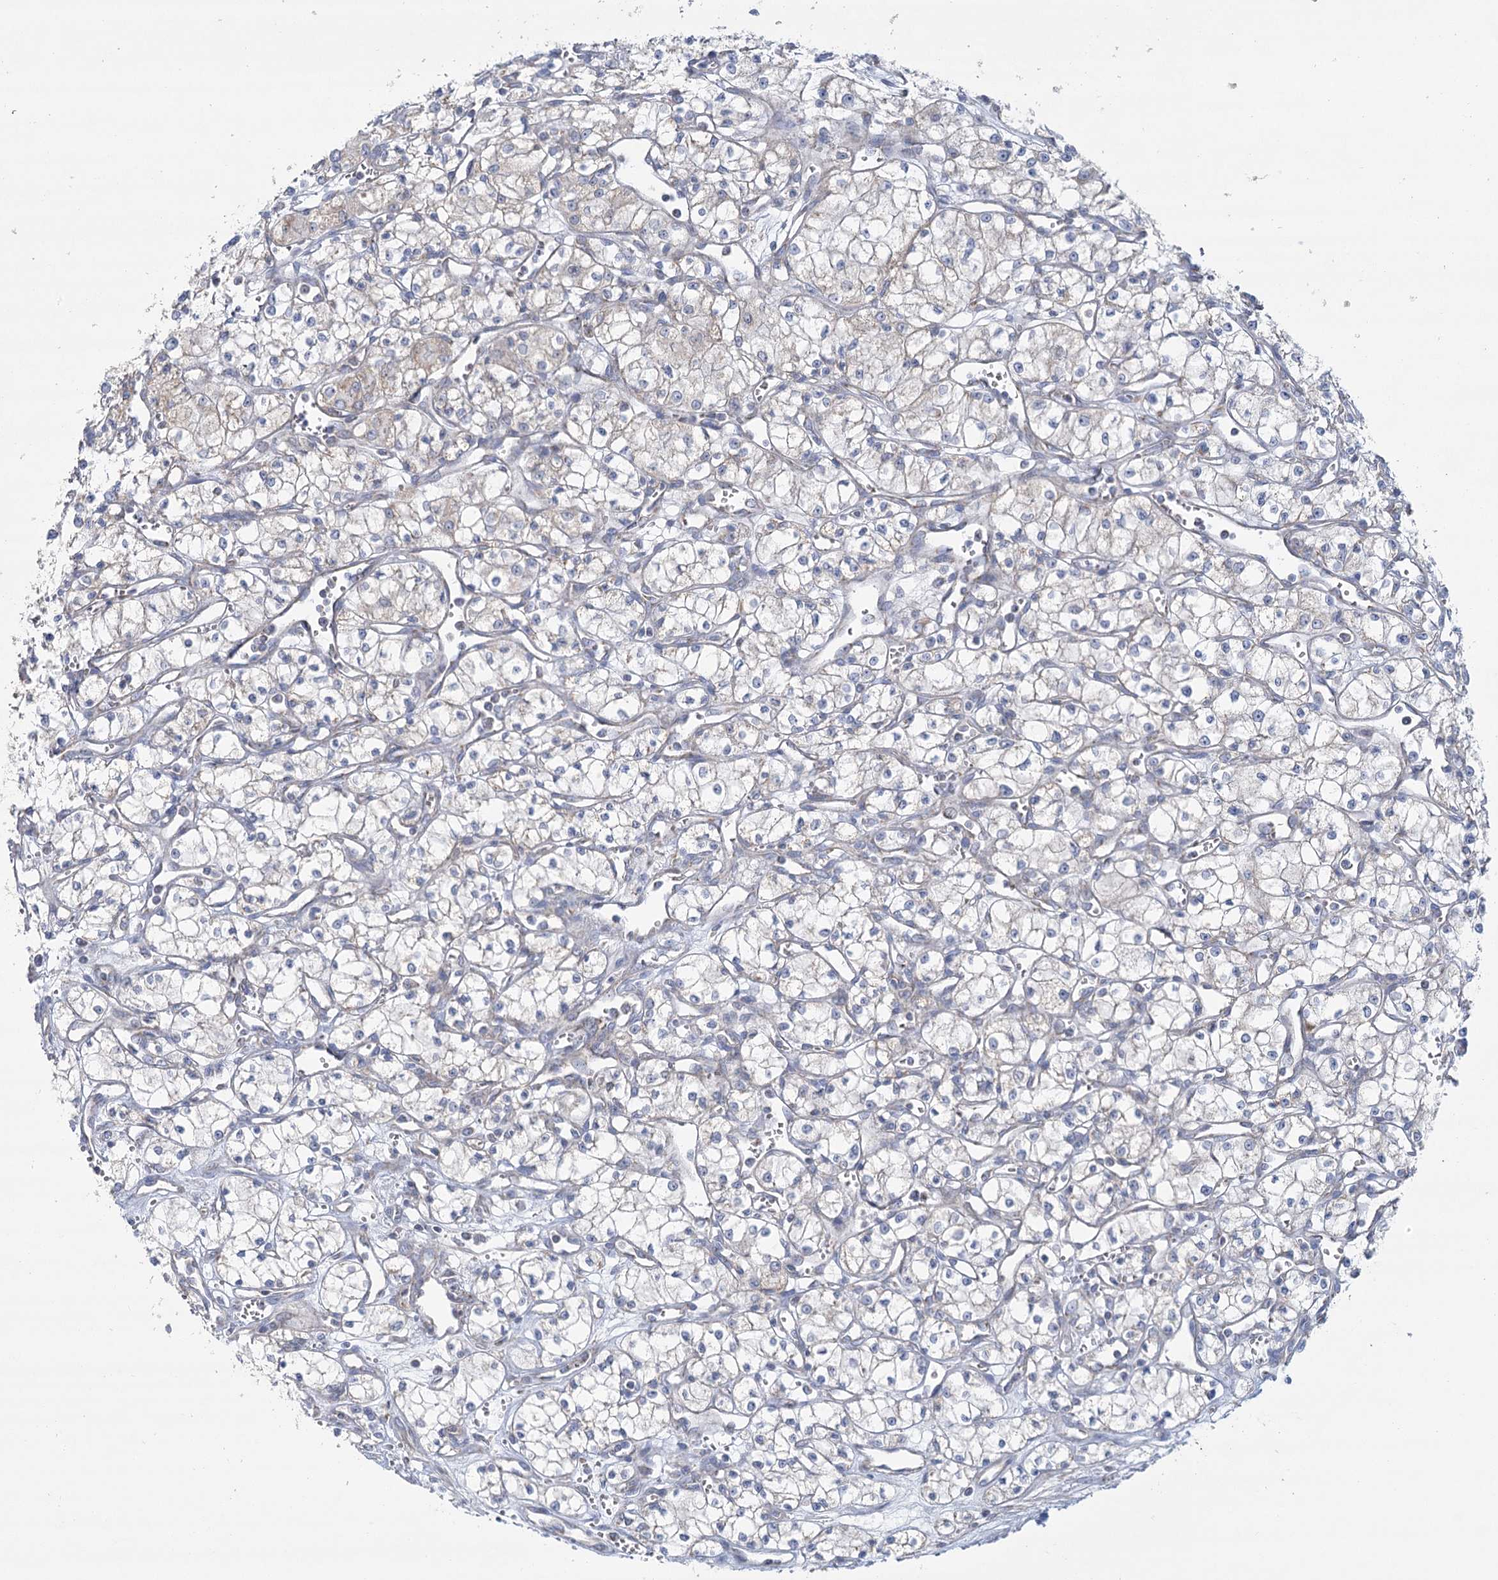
{"staining": {"intensity": "negative", "quantity": "none", "location": "none"}, "tissue": "renal cancer", "cell_type": "Tumor cells", "image_type": "cancer", "snomed": [{"axis": "morphology", "description": "Adenocarcinoma, NOS"}, {"axis": "topography", "description": "Kidney"}], "caption": "DAB immunohistochemical staining of renal adenocarcinoma demonstrates no significant expression in tumor cells. (Immunohistochemistry, brightfield microscopy, high magnification).", "gene": "SNX7", "patient": {"sex": "male", "age": 59}}